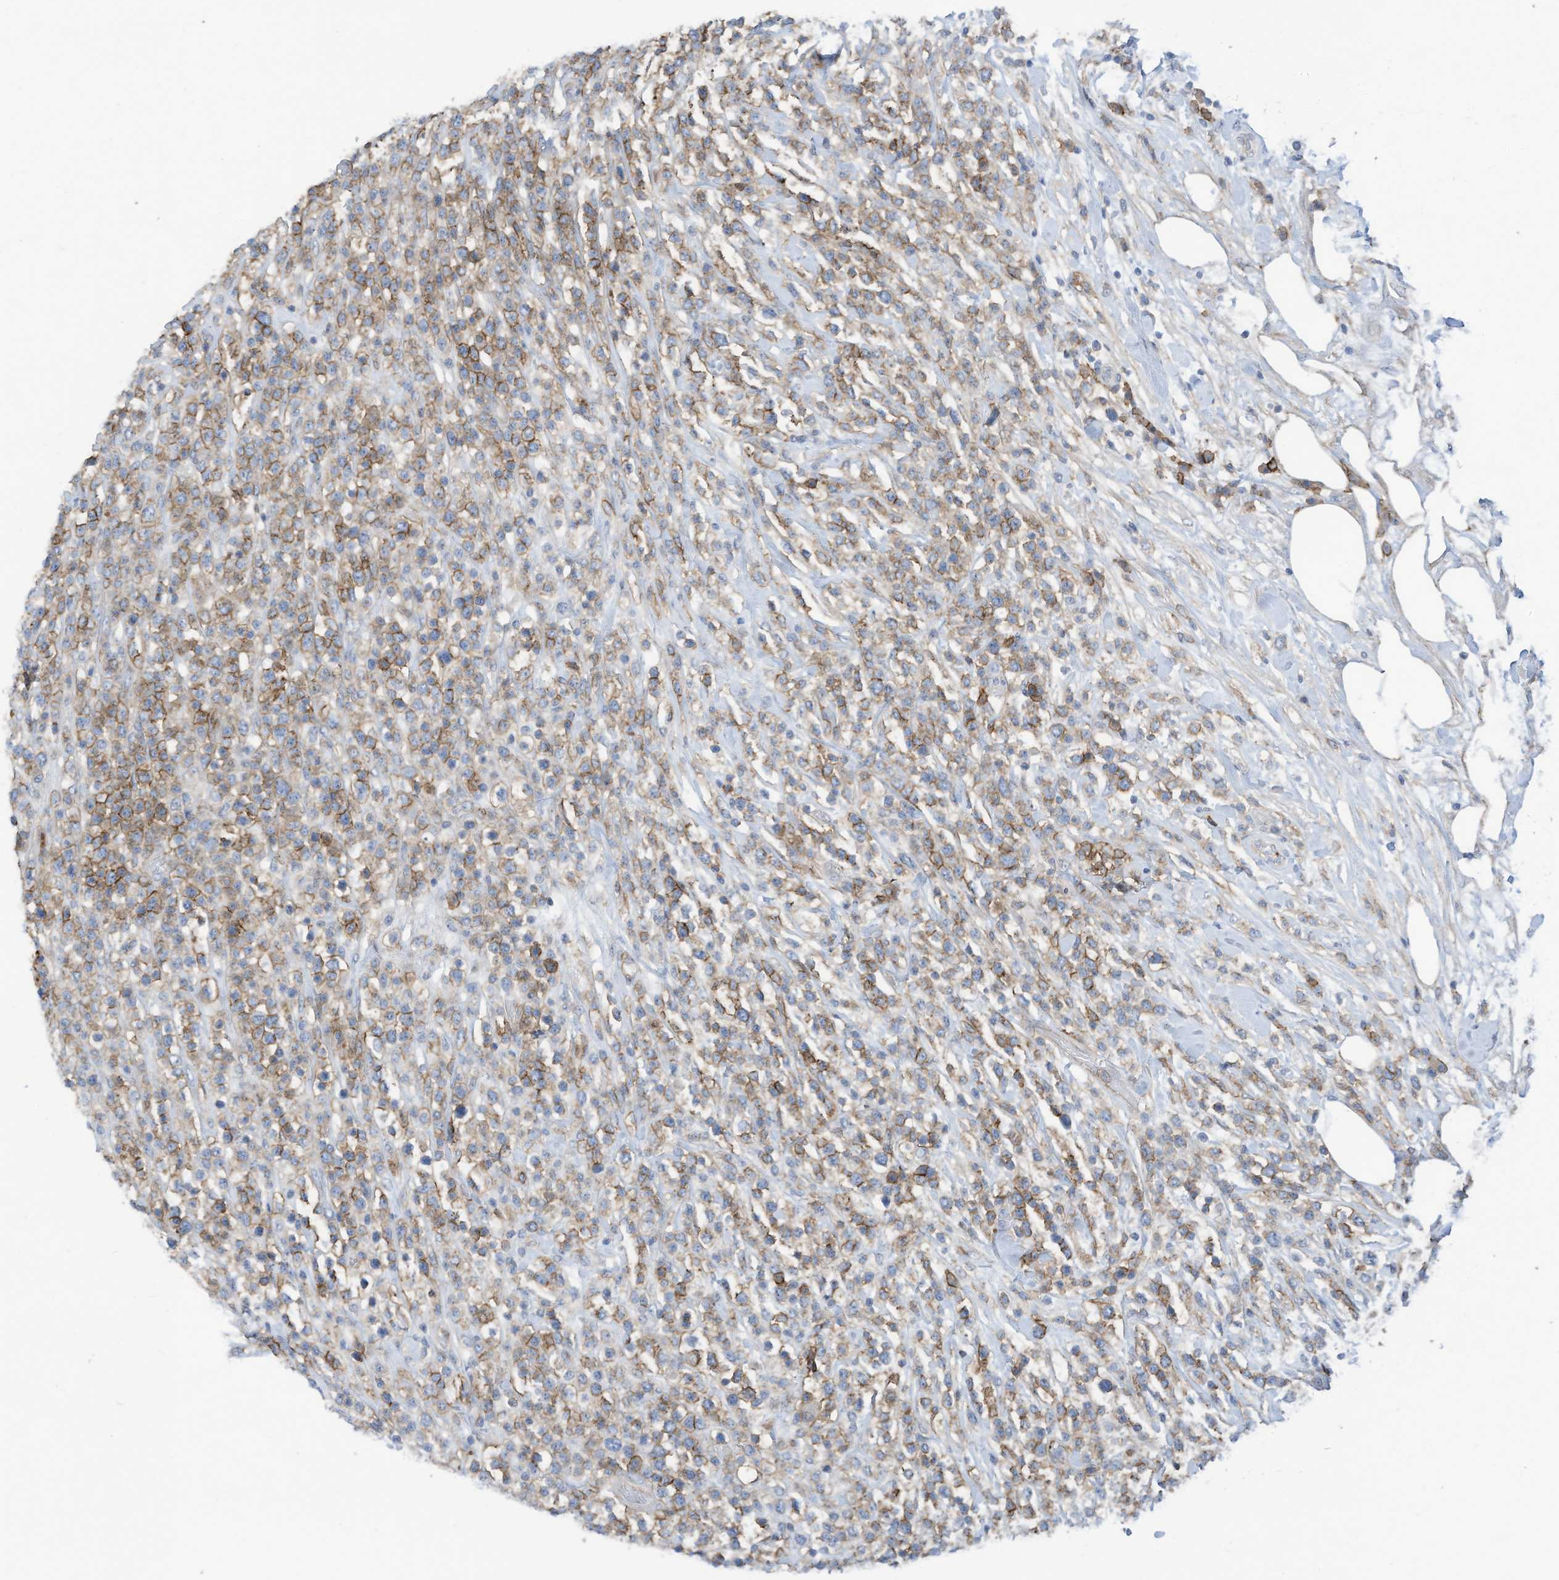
{"staining": {"intensity": "moderate", "quantity": "<25%", "location": "cytoplasmic/membranous"}, "tissue": "lymphoma", "cell_type": "Tumor cells", "image_type": "cancer", "snomed": [{"axis": "morphology", "description": "Malignant lymphoma, non-Hodgkin's type, High grade"}, {"axis": "topography", "description": "Colon"}], "caption": "High-grade malignant lymphoma, non-Hodgkin's type tissue displays moderate cytoplasmic/membranous staining in approximately <25% of tumor cells", "gene": "SLC1A5", "patient": {"sex": "female", "age": 53}}